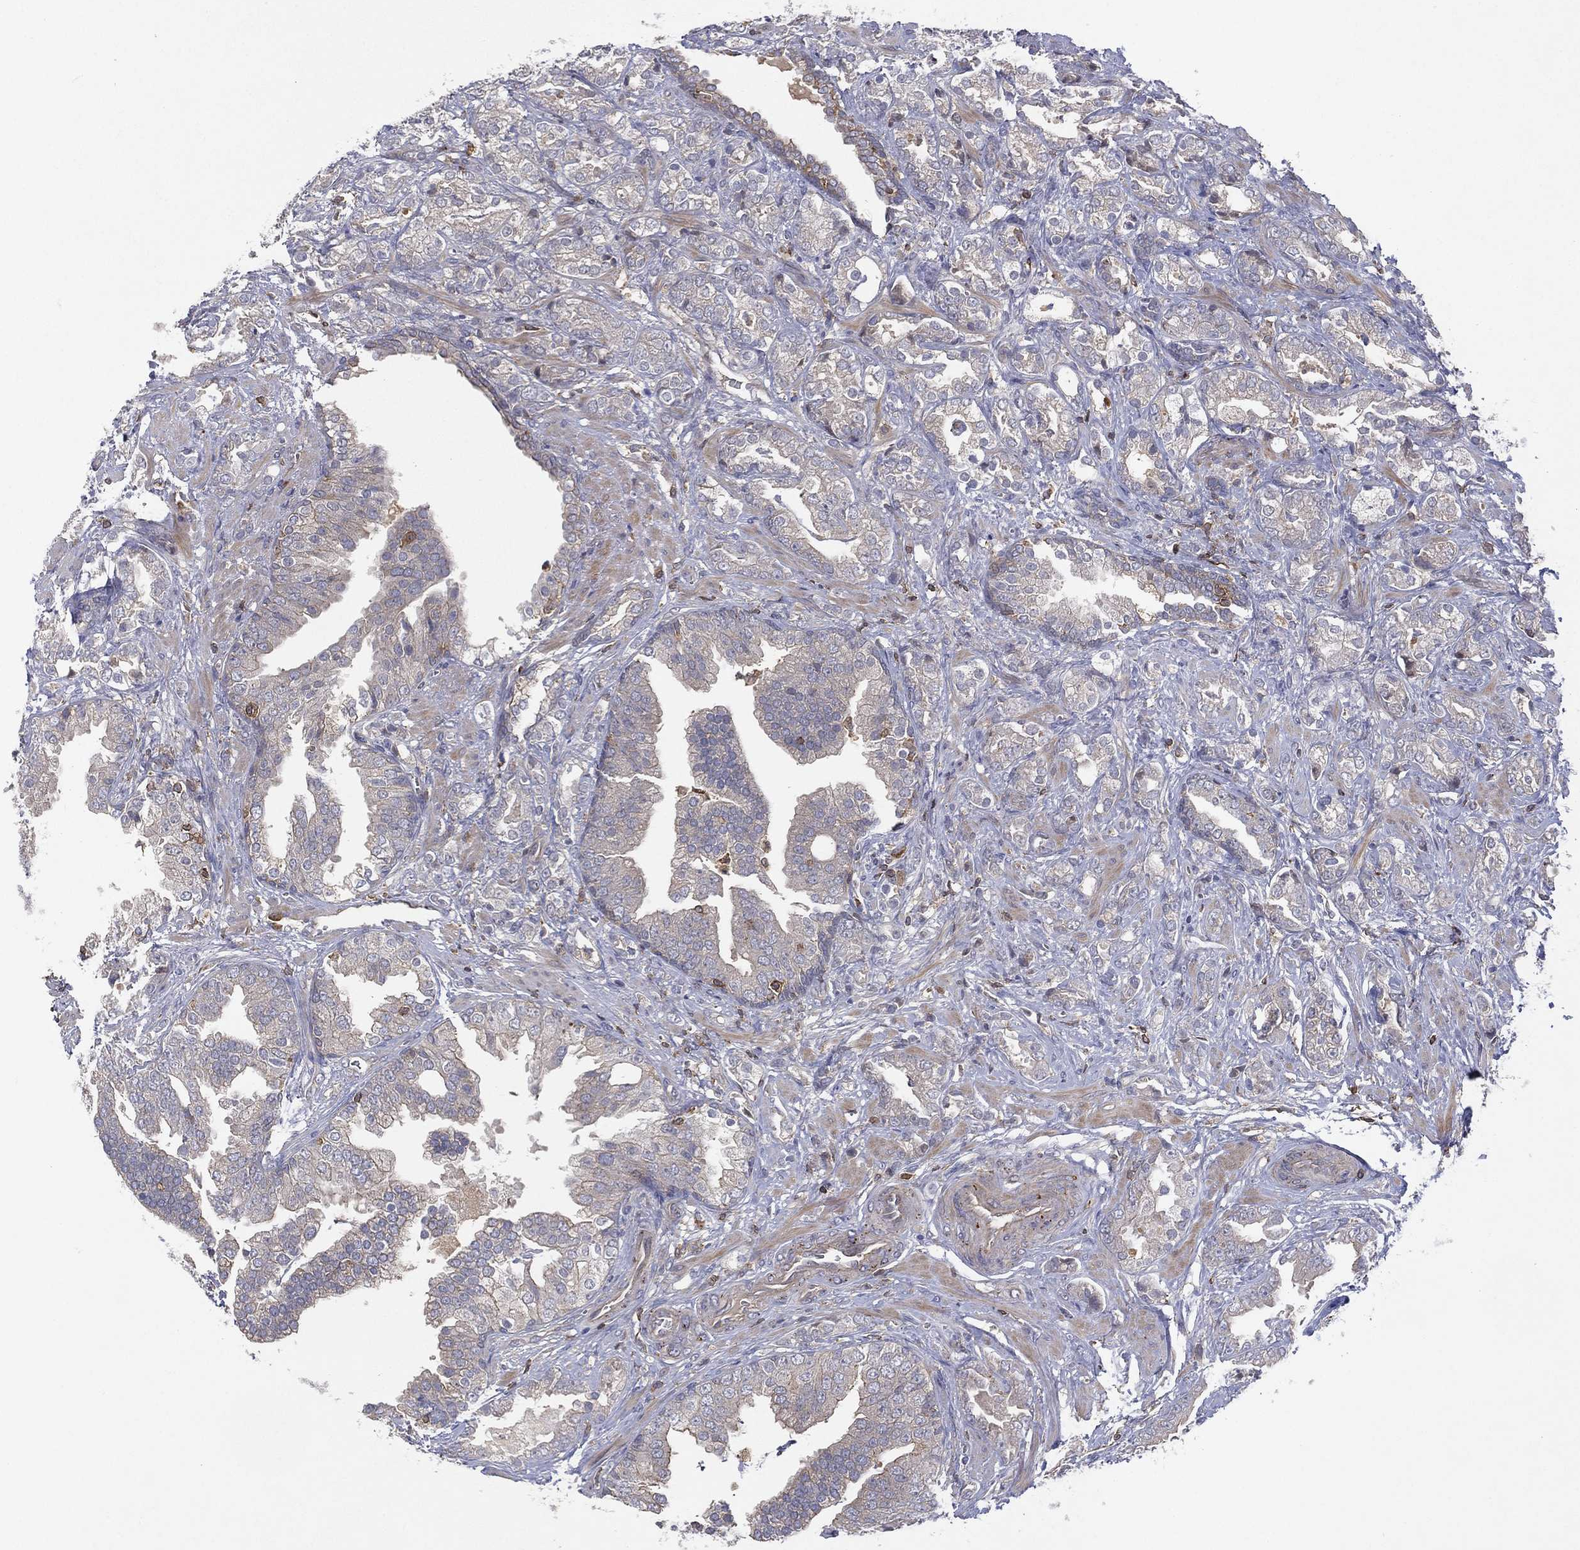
{"staining": {"intensity": "weak", "quantity": "<25%", "location": "cytoplasmic/membranous"}, "tissue": "prostate cancer", "cell_type": "Tumor cells", "image_type": "cancer", "snomed": [{"axis": "morphology", "description": "Adenocarcinoma, NOS"}, {"axis": "topography", "description": "Prostate"}], "caption": "High magnification brightfield microscopy of prostate cancer stained with DAB (brown) and counterstained with hematoxylin (blue): tumor cells show no significant positivity.", "gene": "DOCK8", "patient": {"sex": "male", "age": 57}}